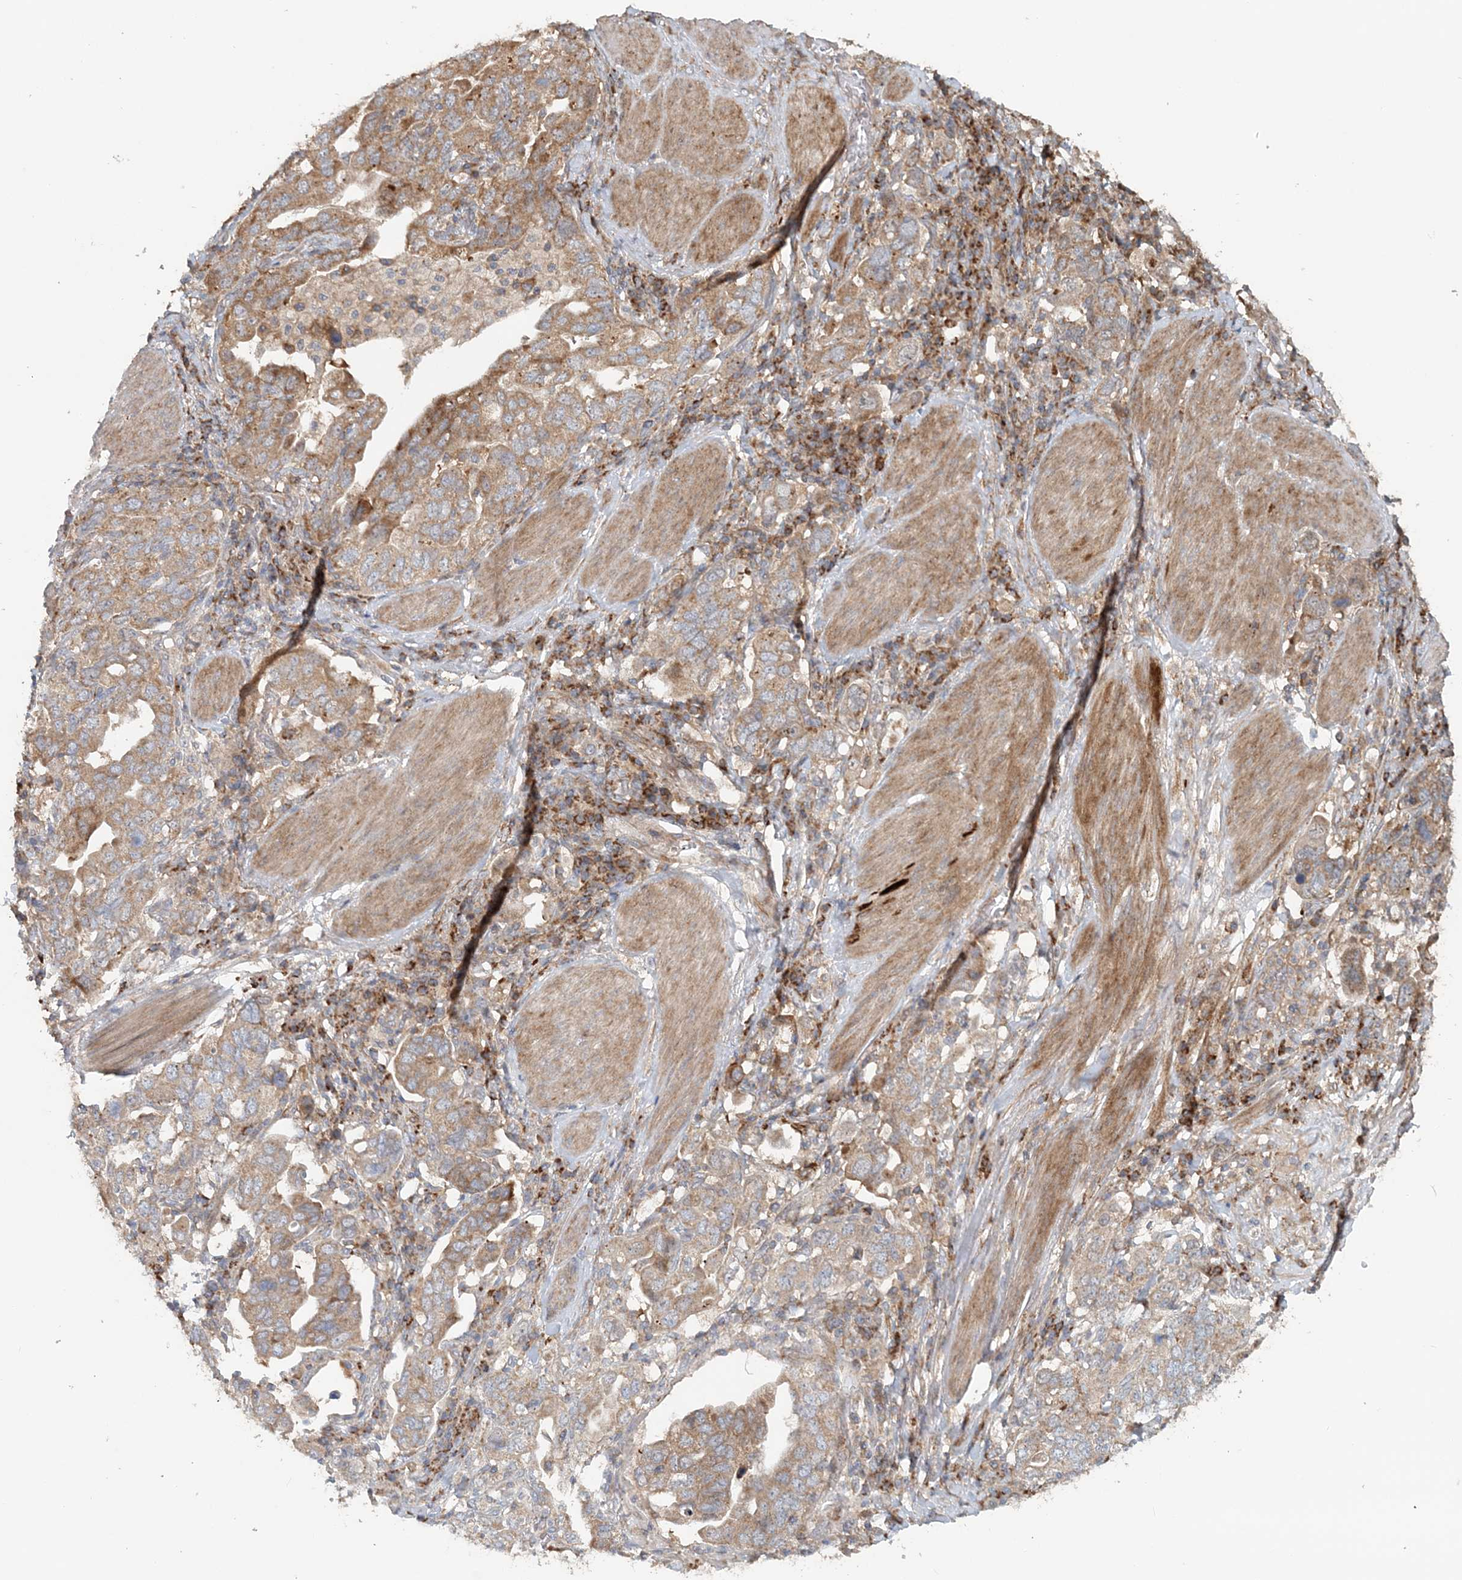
{"staining": {"intensity": "moderate", "quantity": ">75%", "location": "cytoplasmic/membranous"}, "tissue": "stomach cancer", "cell_type": "Tumor cells", "image_type": "cancer", "snomed": [{"axis": "morphology", "description": "Adenocarcinoma, NOS"}, {"axis": "topography", "description": "Stomach, upper"}], "caption": "Stomach cancer tissue shows moderate cytoplasmic/membranous expression in approximately >75% of tumor cells", "gene": "MMUT", "patient": {"sex": "male", "age": 62}}